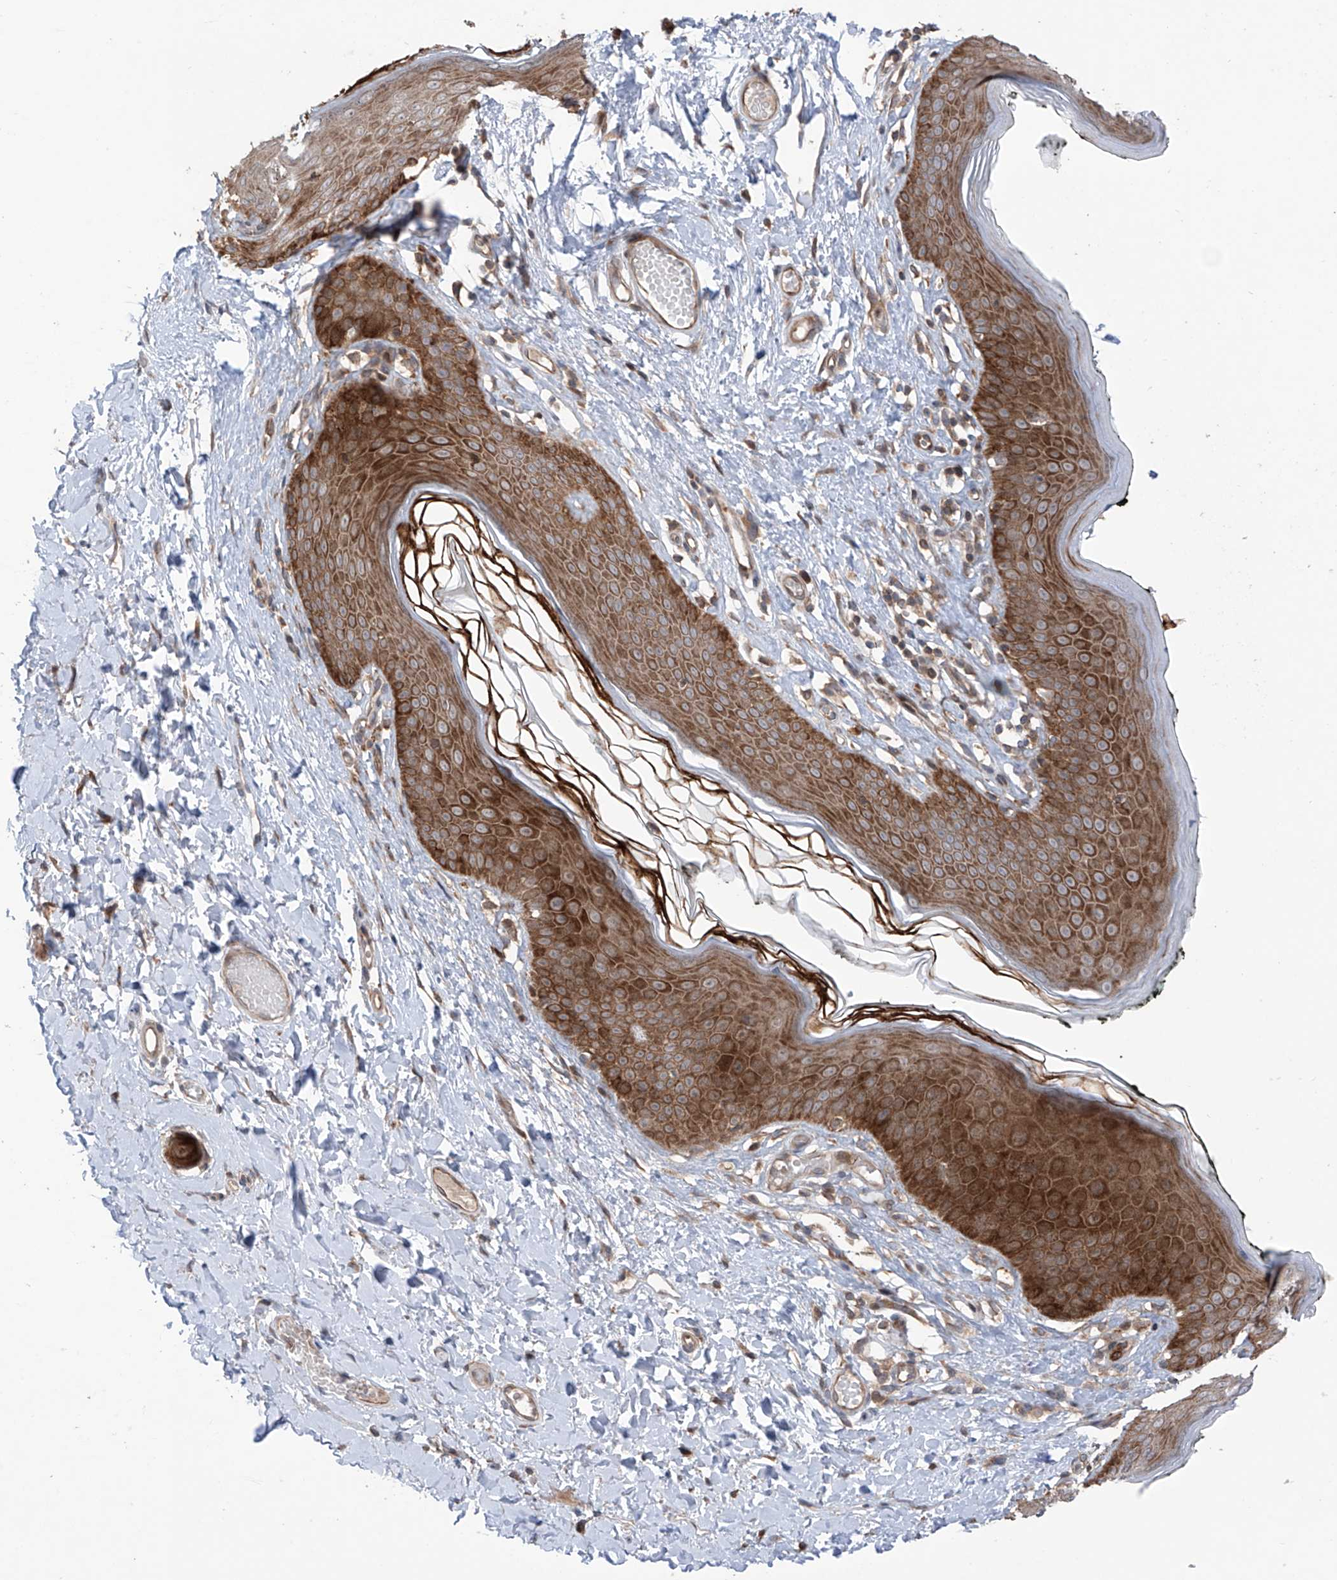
{"staining": {"intensity": "strong", "quantity": ">75%", "location": "cytoplasmic/membranous"}, "tissue": "skin", "cell_type": "Epidermal cells", "image_type": "normal", "snomed": [{"axis": "morphology", "description": "Normal tissue, NOS"}, {"axis": "morphology", "description": "Inflammation, NOS"}, {"axis": "topography", "description": "Vulva"}], "caption": "A brown stain shows strong cytoplasmic/membranous positivity of a protein in epidermal cells of normal skin. Using DAB (brown) and hematoxylin (blue) stains, captured at high magnification using brightfield microscopy.", "gene": "SAMD3", "patient": {"sex": "female", "age": 84}}